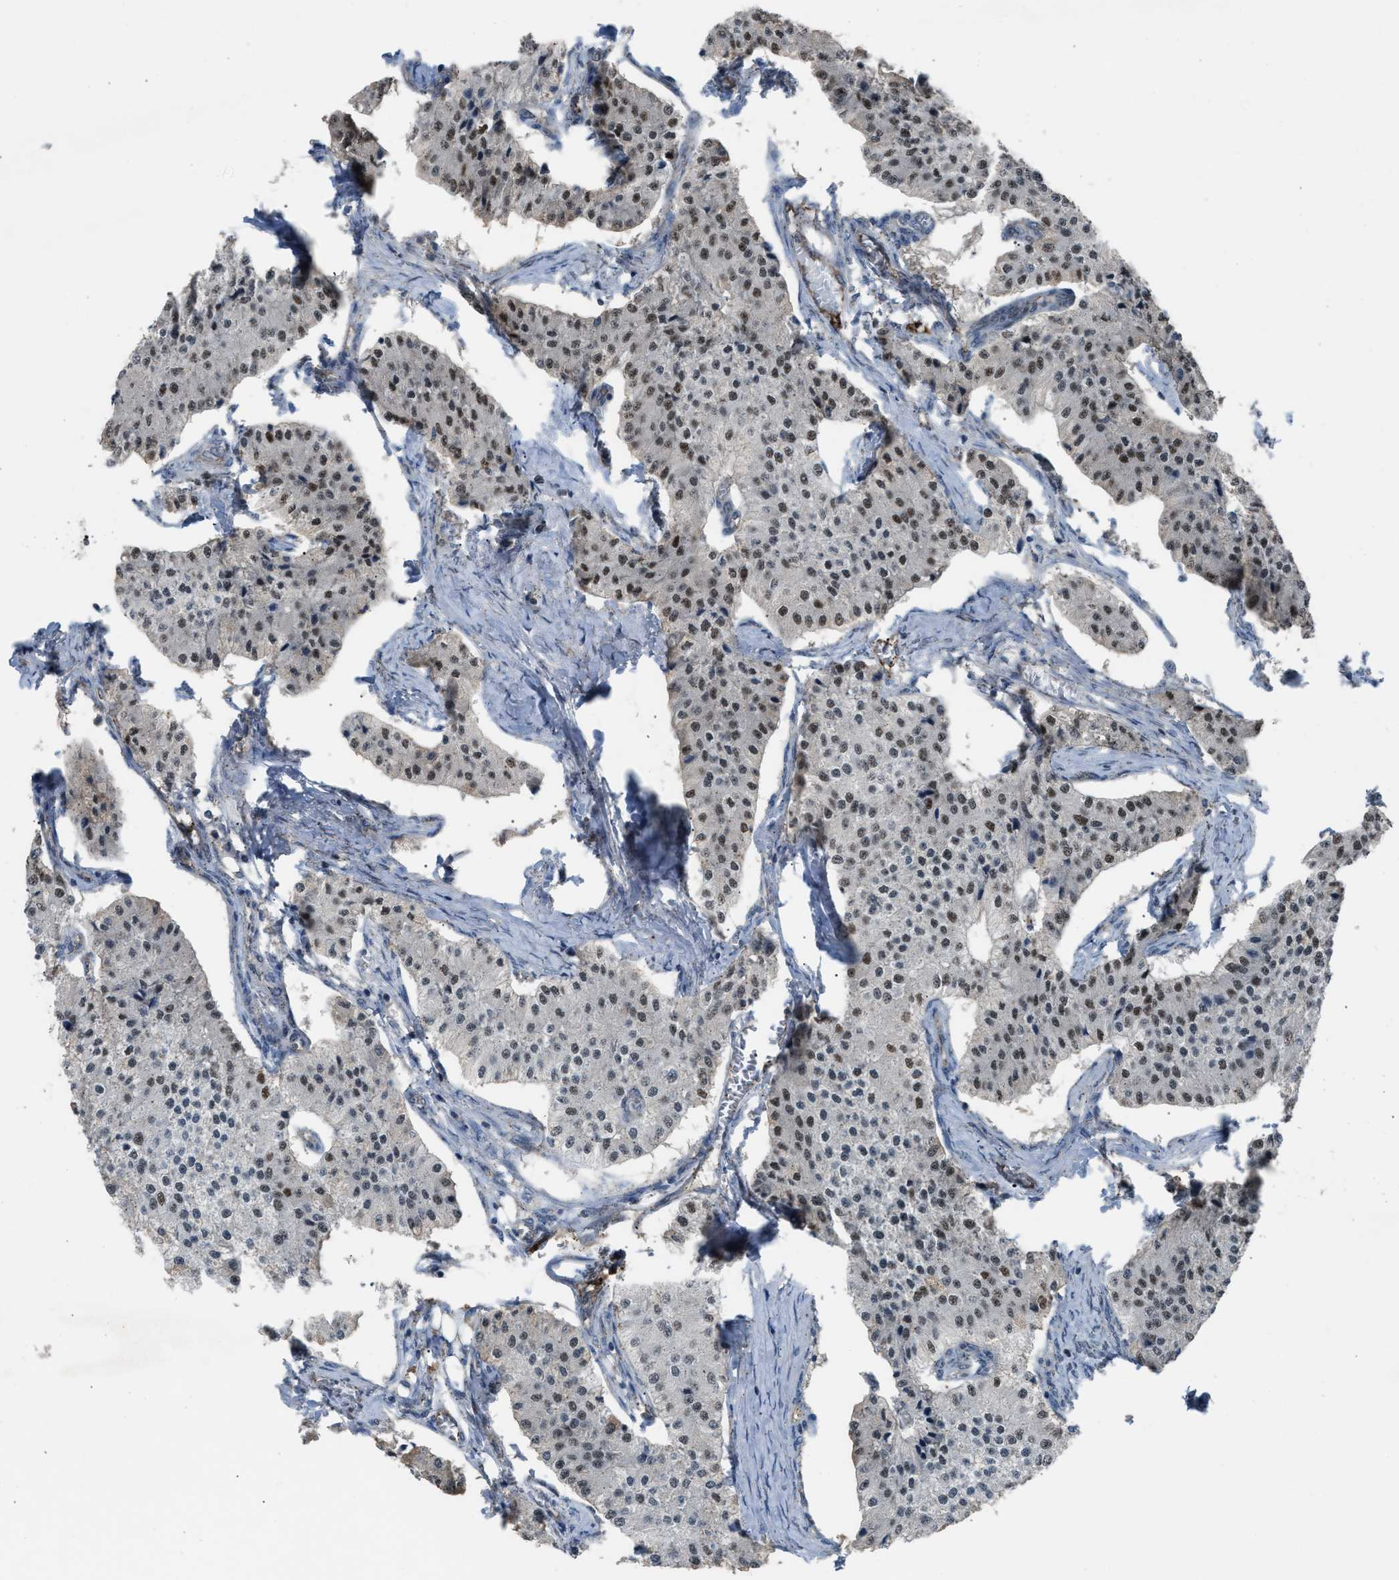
{"staining": {"intensity": "moderate", "quantity": ">75%", "location": "nuclear"}, "tissue": "carcinoid", "cell_type": "Tumor cells", "image_type": "cancer", "snomed": [{"axis": "morphology", "description": "Carcinoid, malignant, NOS"}, {"axis": "topography", "description": "Colon"}], "caption": "A brown stain labels moderate nuclear expression of a protein in human carcinoid (malignant) tumor cells.", "gene": "CRTC1", "patient": {"sex": "female", "age": 52}}